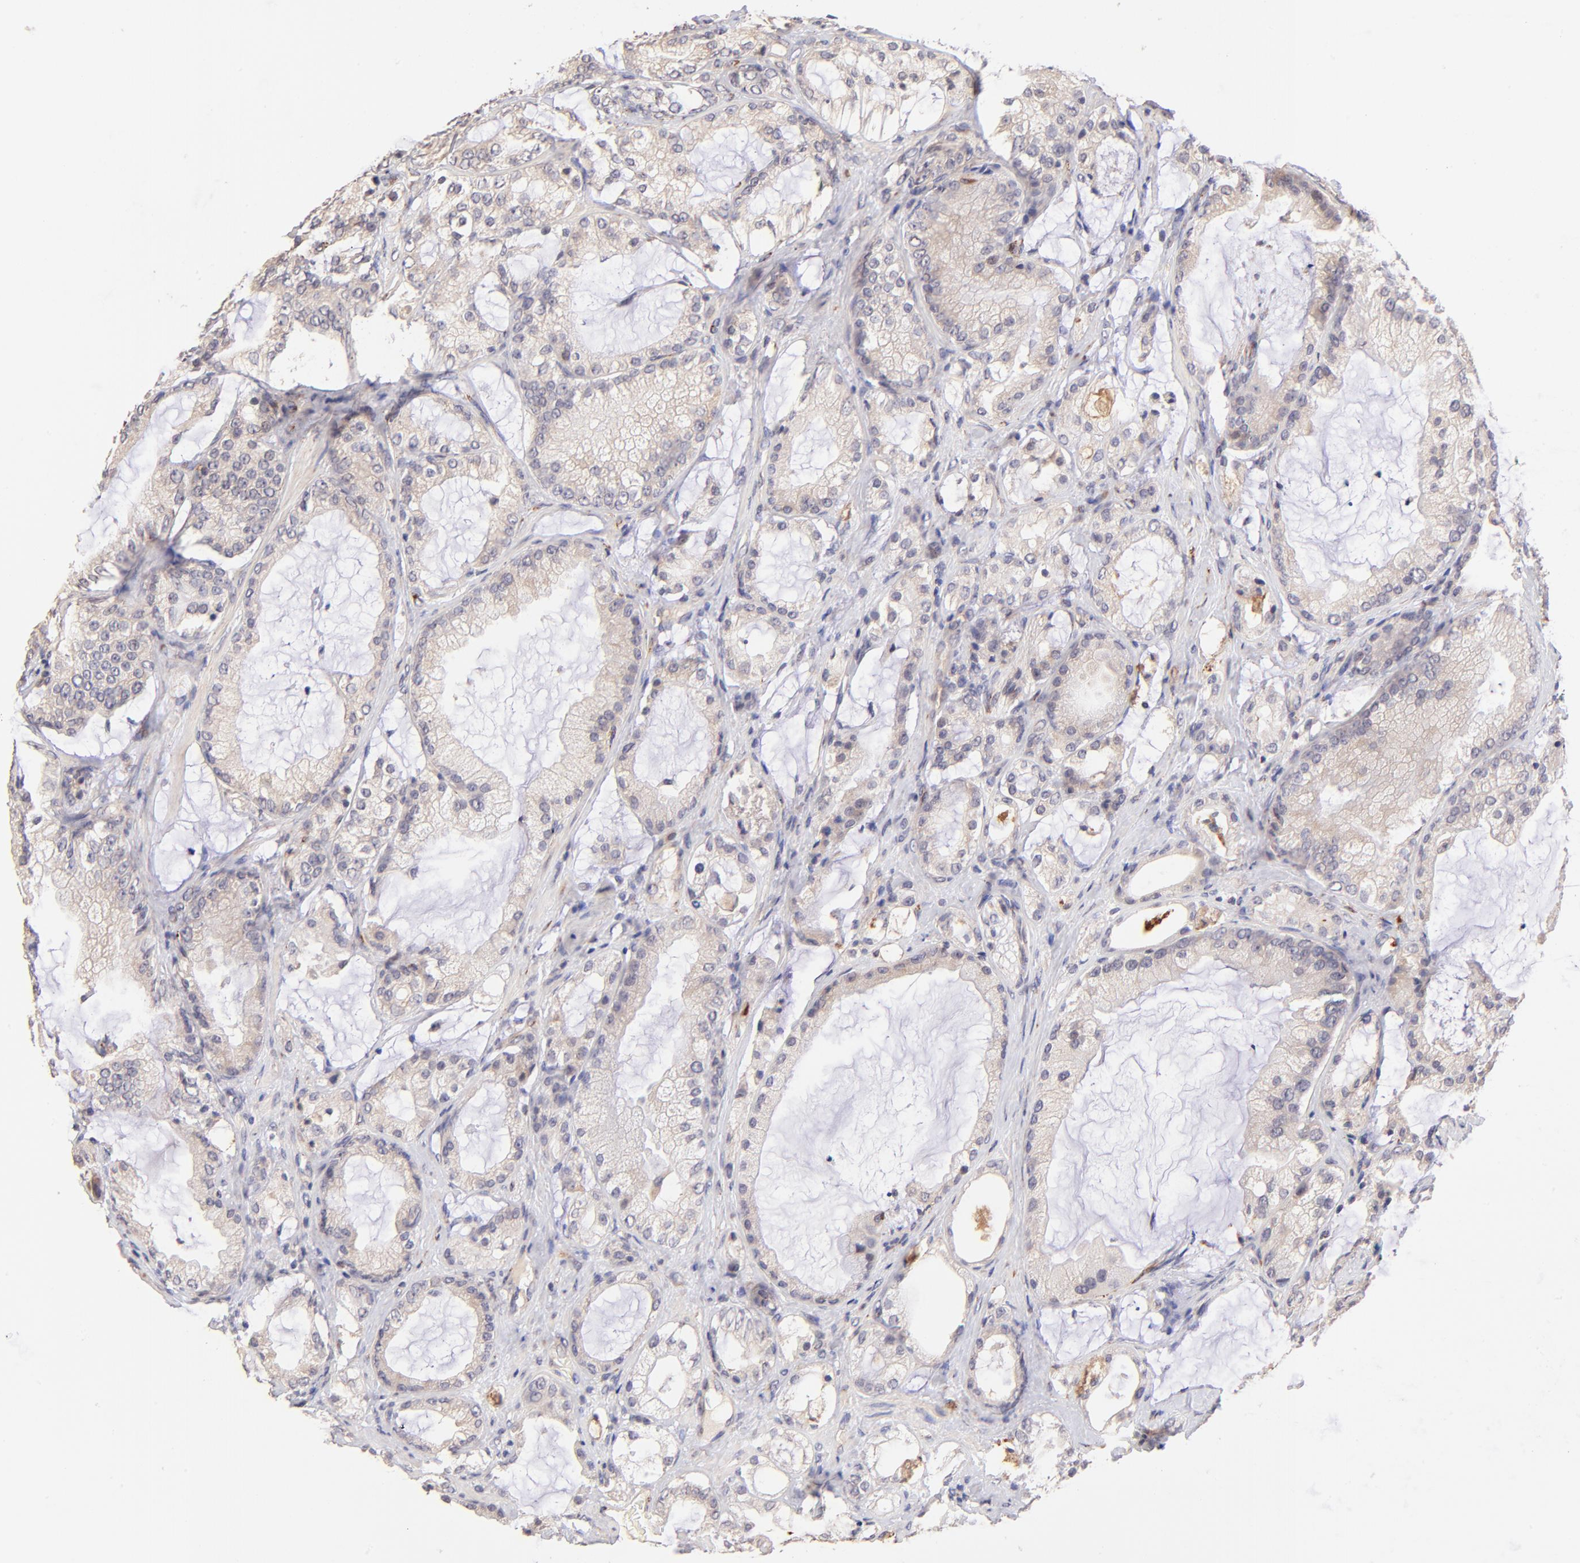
{"staining": {"intensity": "weak", "quantity": "<25%", "location": "cytoplasmic/membranous"}, "tissue": "prostate cancer", "cell_type": "Tumor cells", "image_type": "cancer", "snomed": [{"axis": "morphology", "description": "Adenocarcinoma, Medium grade"}, {"axis": "topography", "description": "Prostate"}], "caption": "Immunohistochemical staining of human prostate cancer (adenocarcinoma (medium-grade)) reveals no significant expression in tumor cells. The staining was performed using DAB (3,3'-diaminobenzidine) to visualize the protein expression in brown, while the nuclei were stained in blue with hematoxylin (Magnification: 20x).", "gene": "SPARC", "patient": {"sex": "male", "age": 70}}